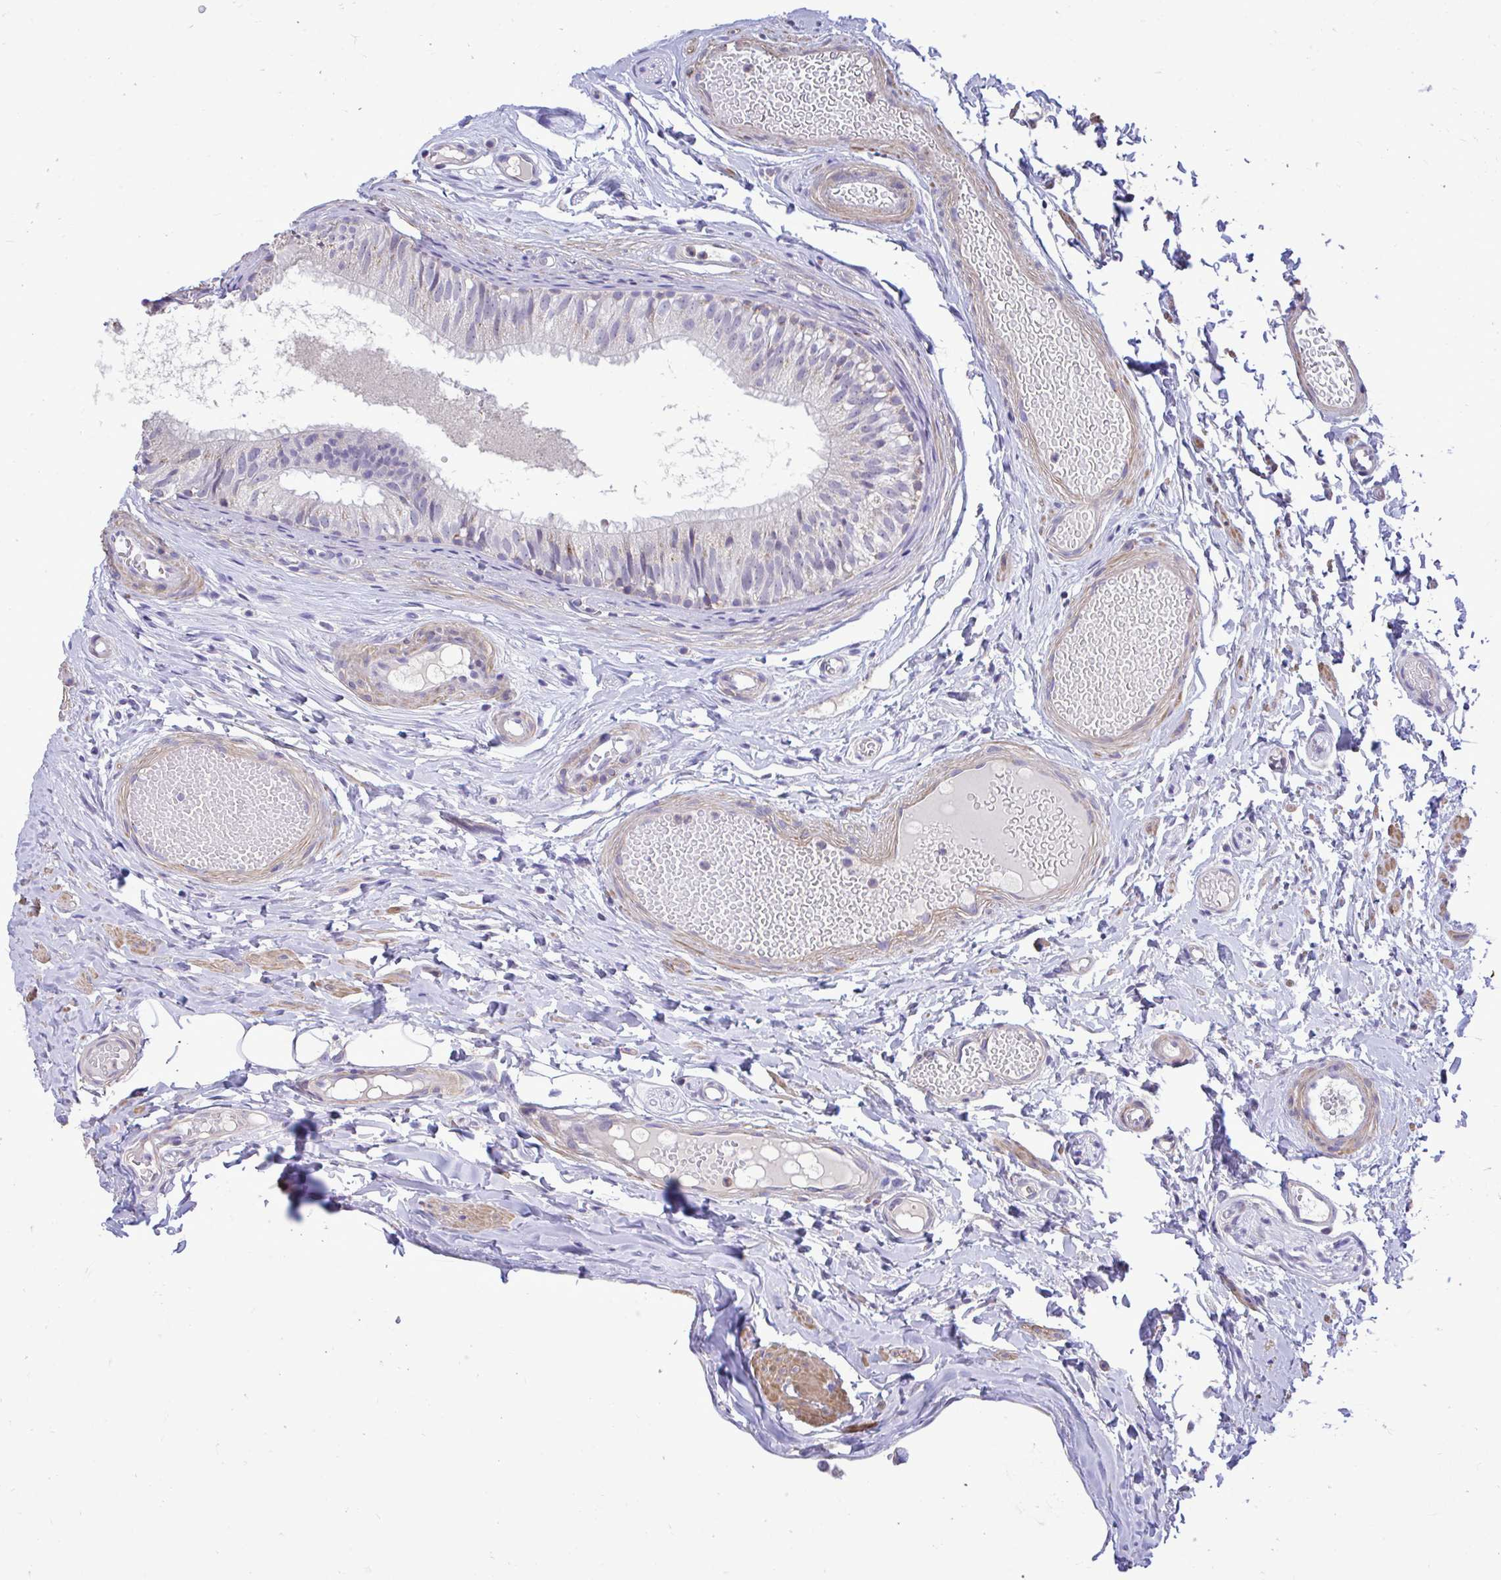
{"staining": {"intensity": "moderate", "quantity": "<25%", "location": "cytoplasmic/membranous"}, "tissue": "epididymis", "cell_type": "Glandular cells", "image_type": "normal", "snomed": [{"axis": "morphology", "description": "Normal tissue, NOS"}, {"axis": "morphology", "description": "Seminoma, NOS"}, {"axis": "topography", "description": "Testis"}, {"axis": "topography", "description": "Epididymis"}], "caption": "Brown immunohistochemical staining in benign epididymis reveals moderate cytoplasmic/membranous positivity in about <25% of glandular cells.", "gene": "ENSG00000269547", "patient": {"sex": "male", "age": 34}}